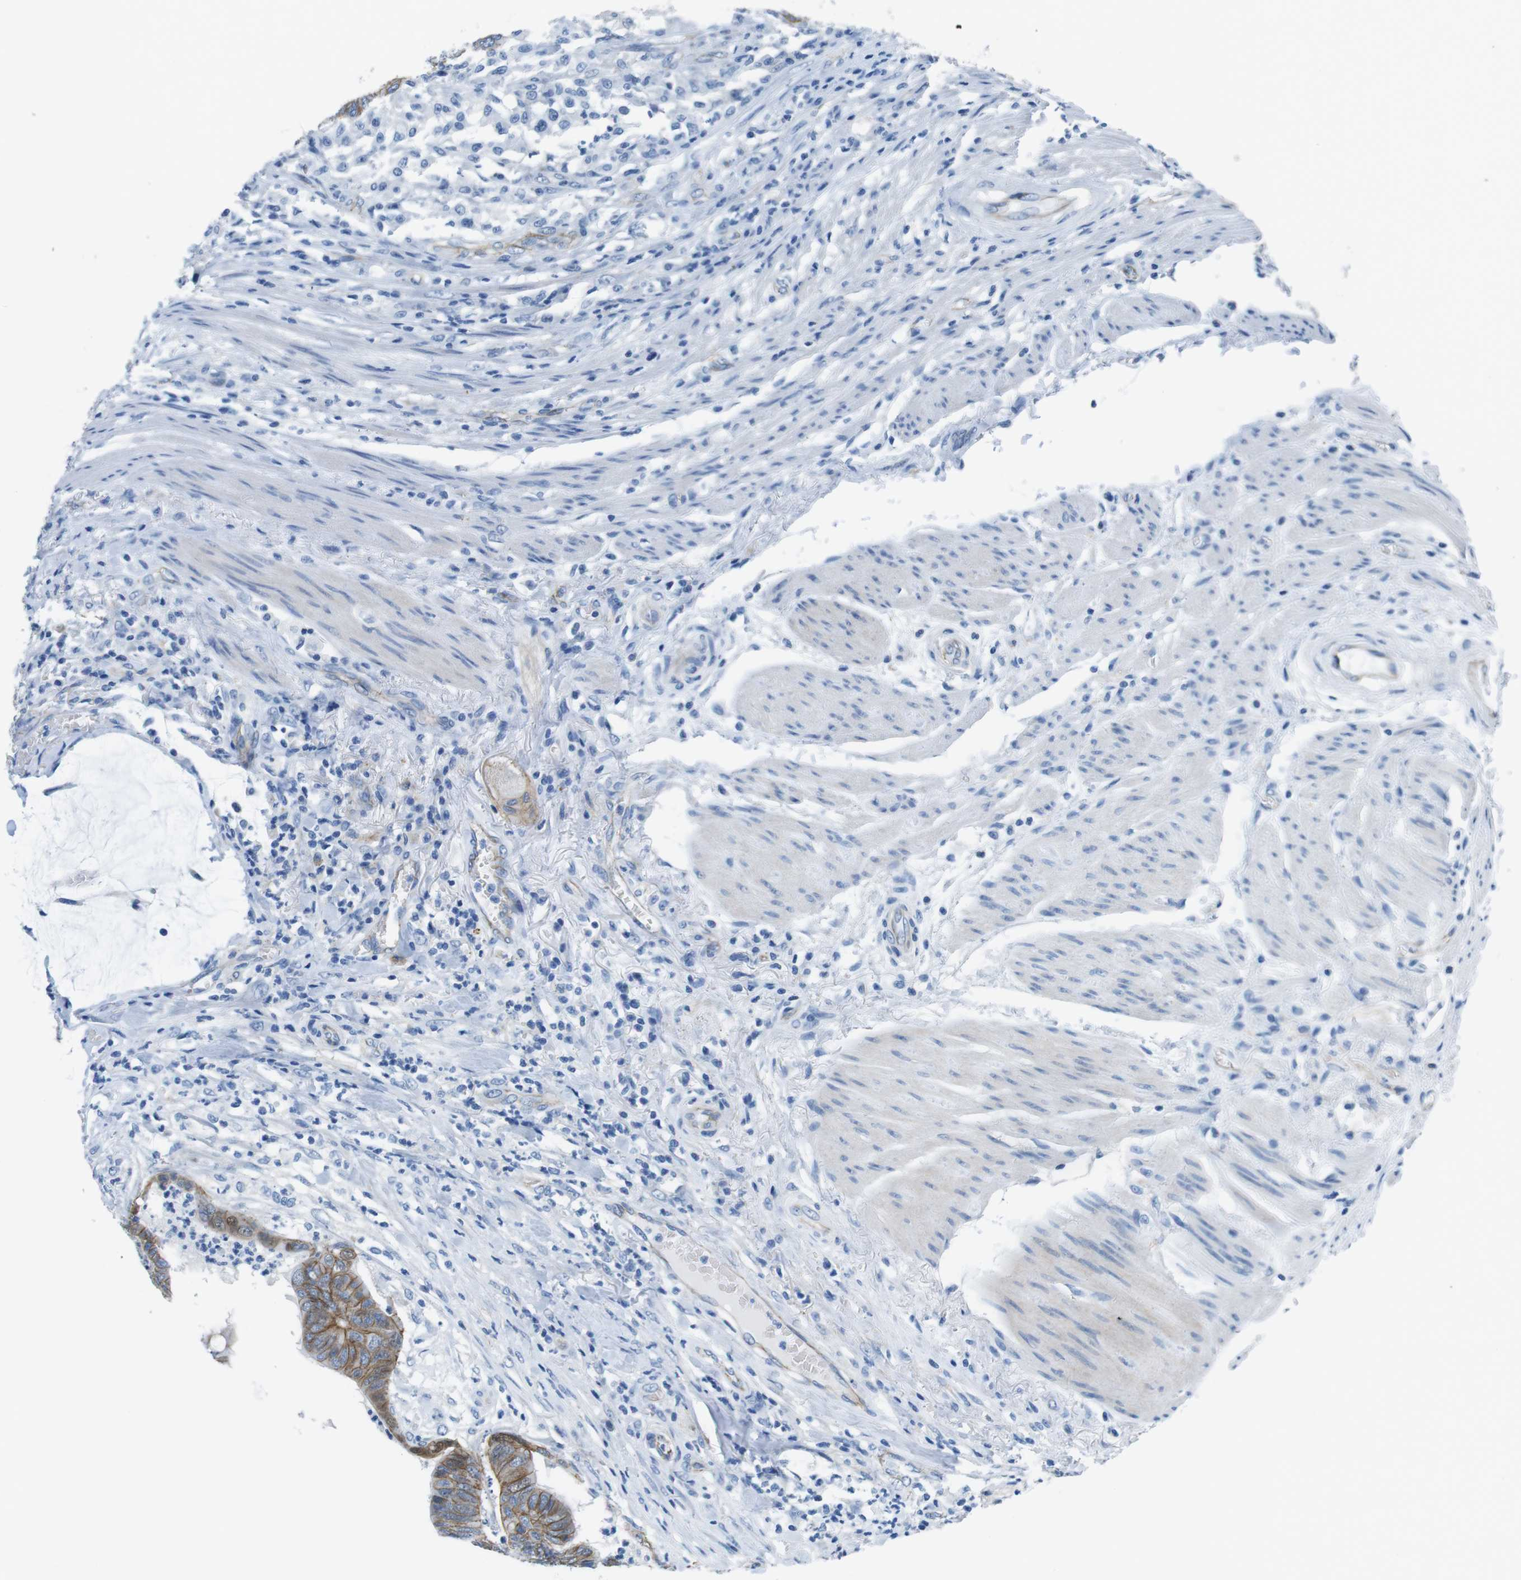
{"staining": {"intensity": "moderate", "quantity": ">75%", "location": "cytoplasmic/membranous"}, "tissue": "colorectal cancer", "cell_type": "Tumor cells", "image_type": "cancer", "snomed": [{"axis": "morphology", "description": "Normal tissue, NOS"}, {"axis": "morphology", "description": "Adenocarcinoma, NOS"}, {"axis": "topography", "description": "Rectum"}, {"axis": "topography", "description": "Peripheral nerve tissue"}], "caption": "Moderate cytoplasmic/membranous positivity is identified in approximately >75% of tumor cells in colorectal cancer. (IHC, brightfield microscopy, high magnification).", "gene": "SLC6A6", "patient": {"sex": "male", "age": 92}}